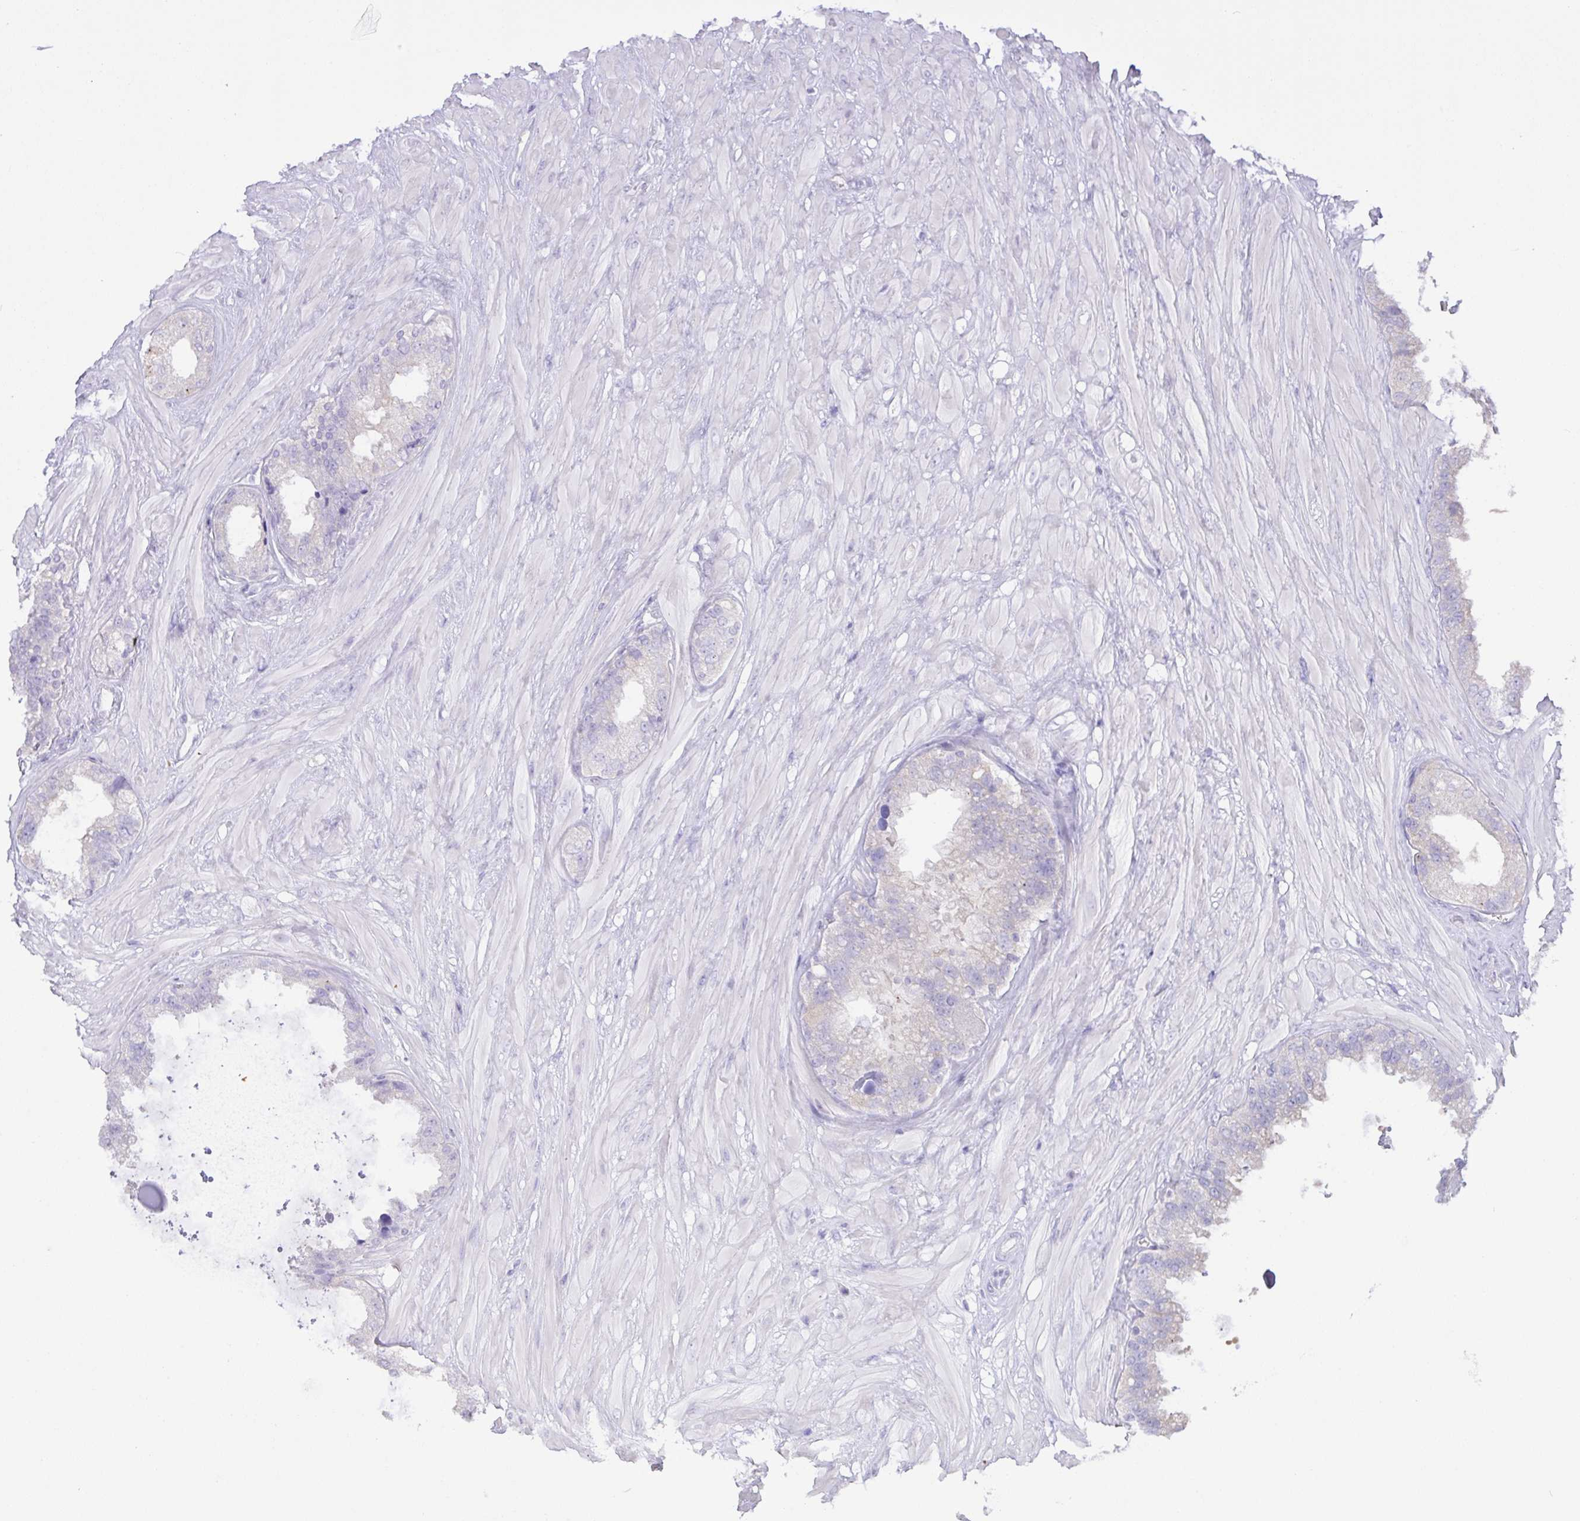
{"staining": {"intensity": "negative", "quantity": "none", "location": "none"}, "tissue": "seminal vesicle", "cell_type": "Glandular cells", "image_type": "normal", "snomed": [{"axis": "morphology", "description": "Normal tissue, NOS"}, {"axis": "topography", "description": "Seminal veicle"}, {"axis": "topography", "description": "Peripheral nerve tissue"}], "caption": "DAB immunohistochemical staining of benign seminal vesicle displays no significant positivity in glandular cells. (Immunohistochemistry (ihc), brightfield microscopy, high magnification).", "gene": "CST11", "patient": {"sex": "male", "age": 76}}